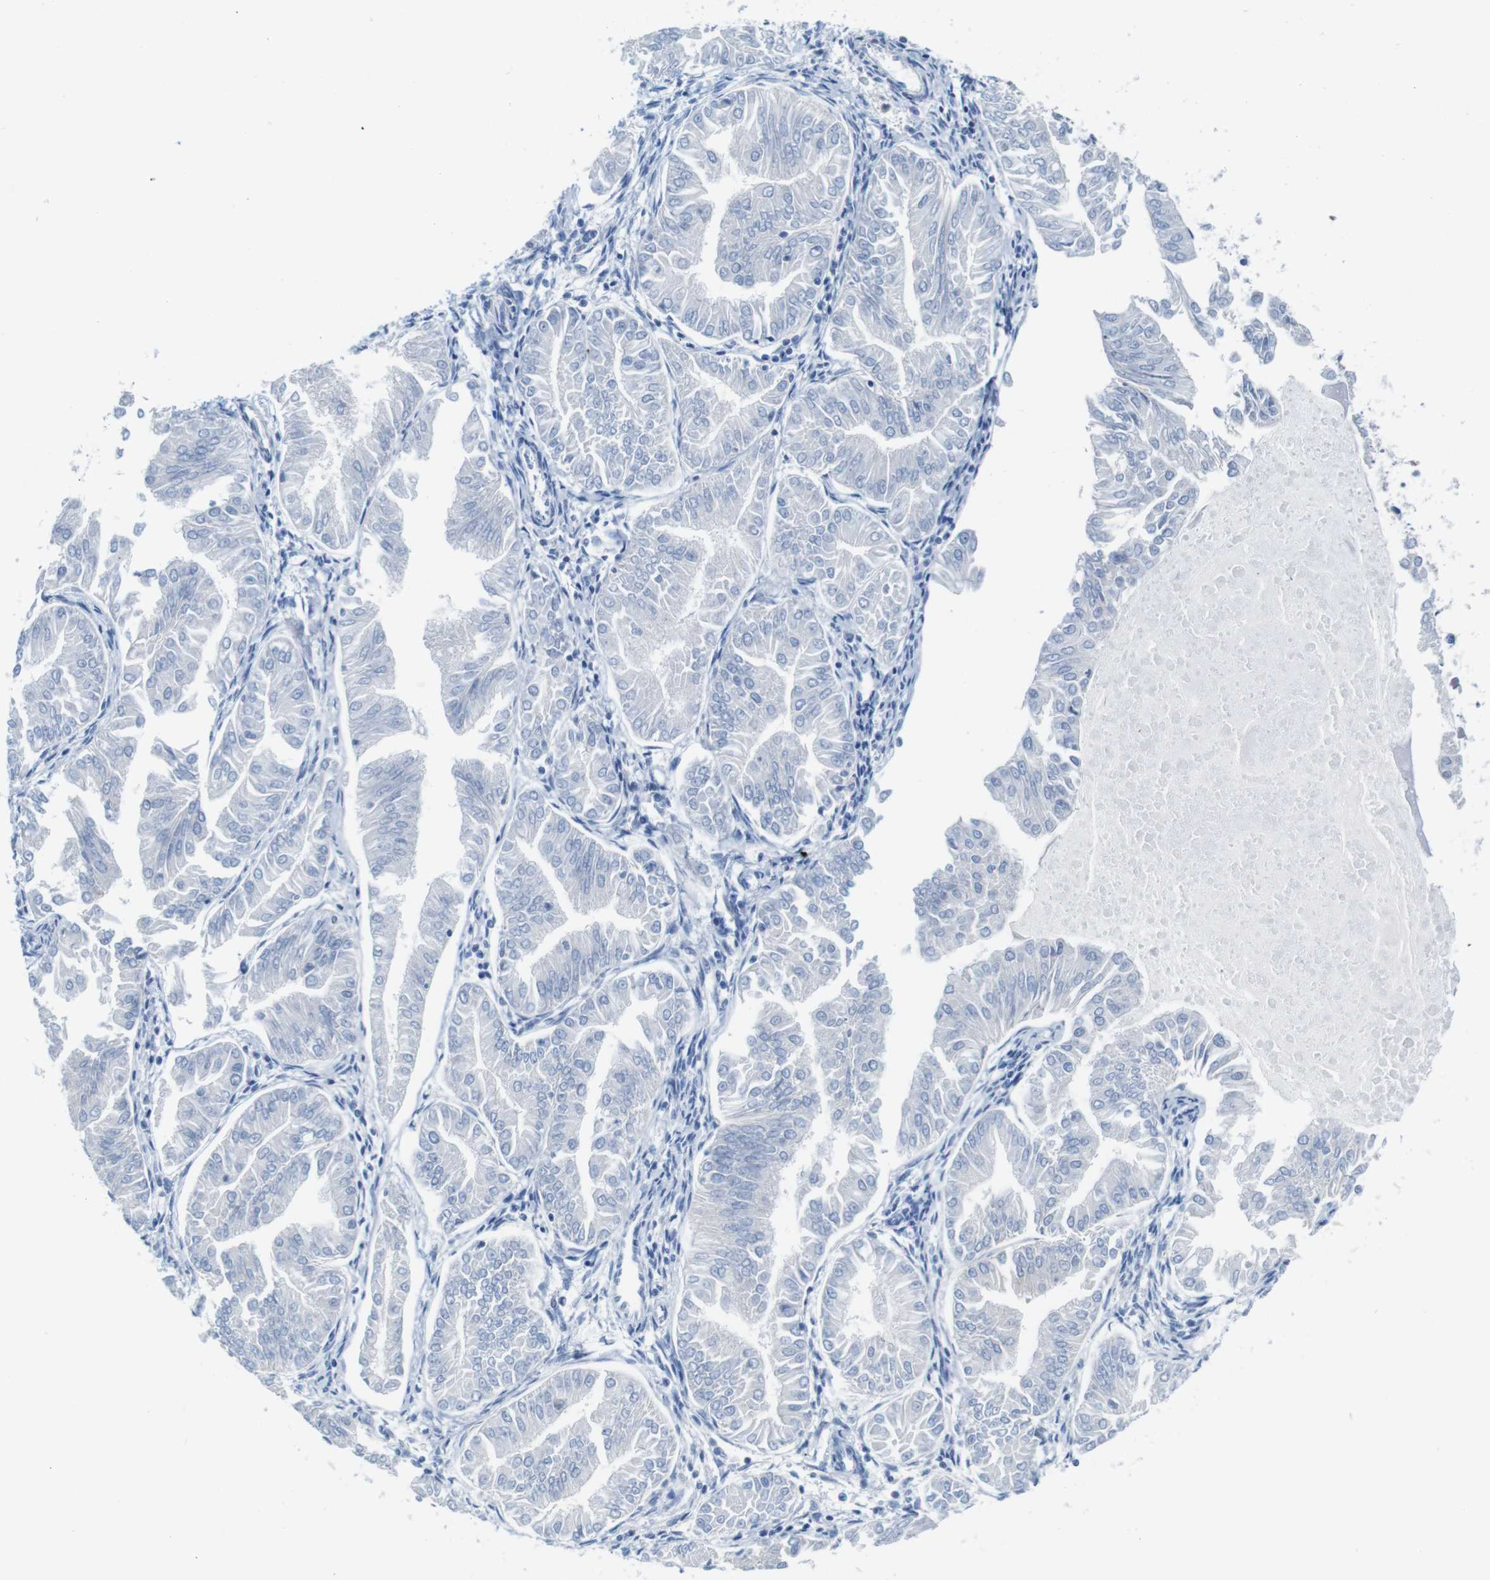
{"staining": {"intensity": "negative", "quantity": "none", "location": "none"}, "tissue": "endometrial cancer", "cell_type": "Tumor cells", "image_type": "cancer", "snomed": [{"axis": "morphology", "description": "Adenocarcinoma, NOS"}, {"axis": "topography", "description": "Endometrium"}], "caption": "Immunohistochemistry image of neoplastic tissue: endometrial cancer stained with DAB demonstrates no significant protein positivity in tumor cells. The staining is performed using DAB brown chromogen with nuclei counter-stained in using hematoxylin.", "gene": "IGSF8", "patient": {"sex": "female", "age": 53}}